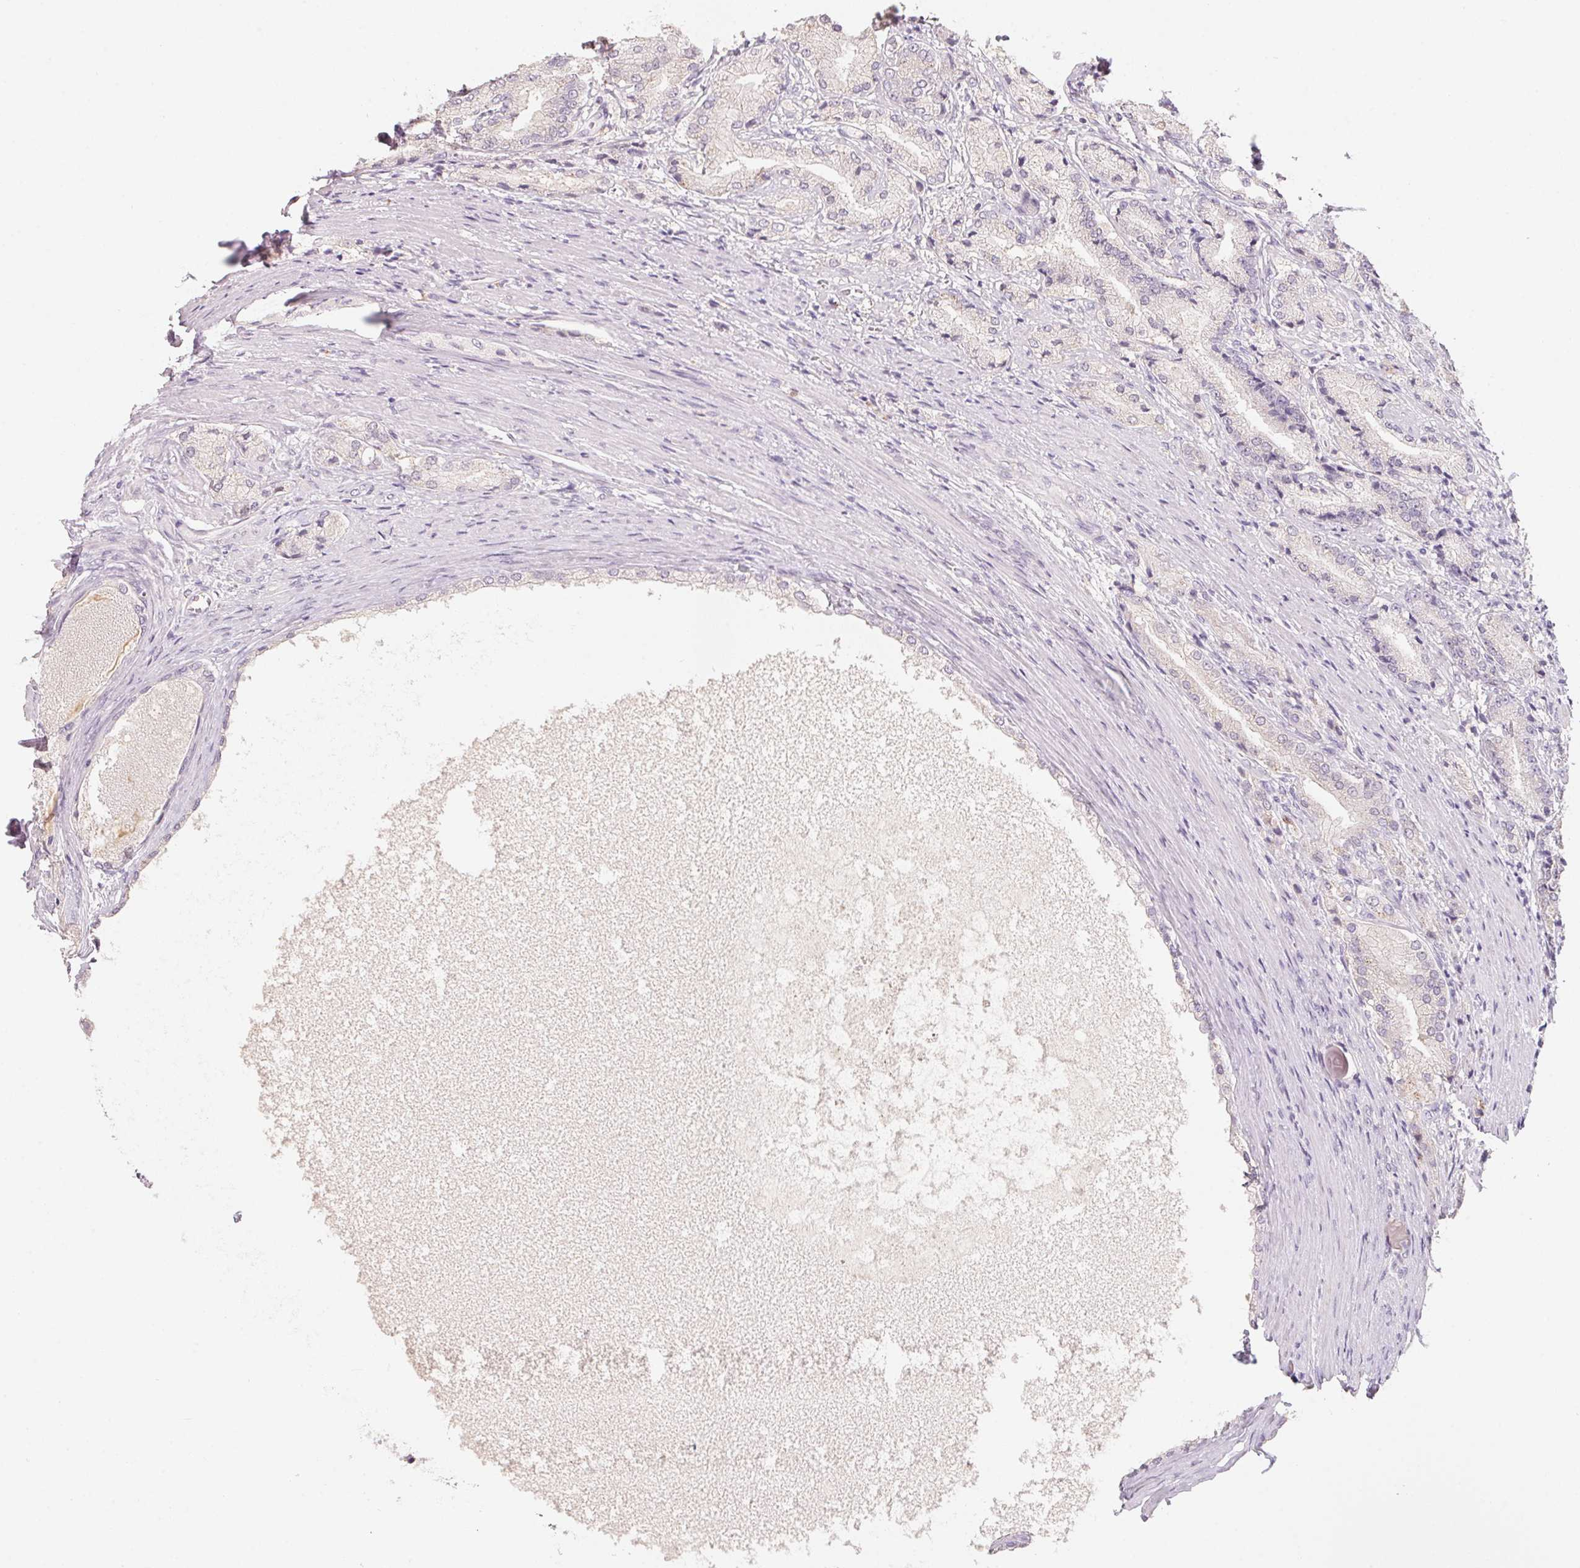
{"staining": {"intensity": "negative", "quantity": "none", "location": "none"}, "tissue": "prostate cancer", "cell_type": "Tumor cells", "image_type": "cancer", "snomed": [{"axis": "morphology", "description": "Adenocarcinoma, High grade"}, {"axis": "topography", "description": "Prostate and seminal vesicle, NOS"}], "caption": "This is a photomicrograph of IHC staining of high-grade adenocarcinoma (prostate), which shows no staining in tumor cells.", "gene": "TREH", "patient": {"sex": "male", "age": 61}}